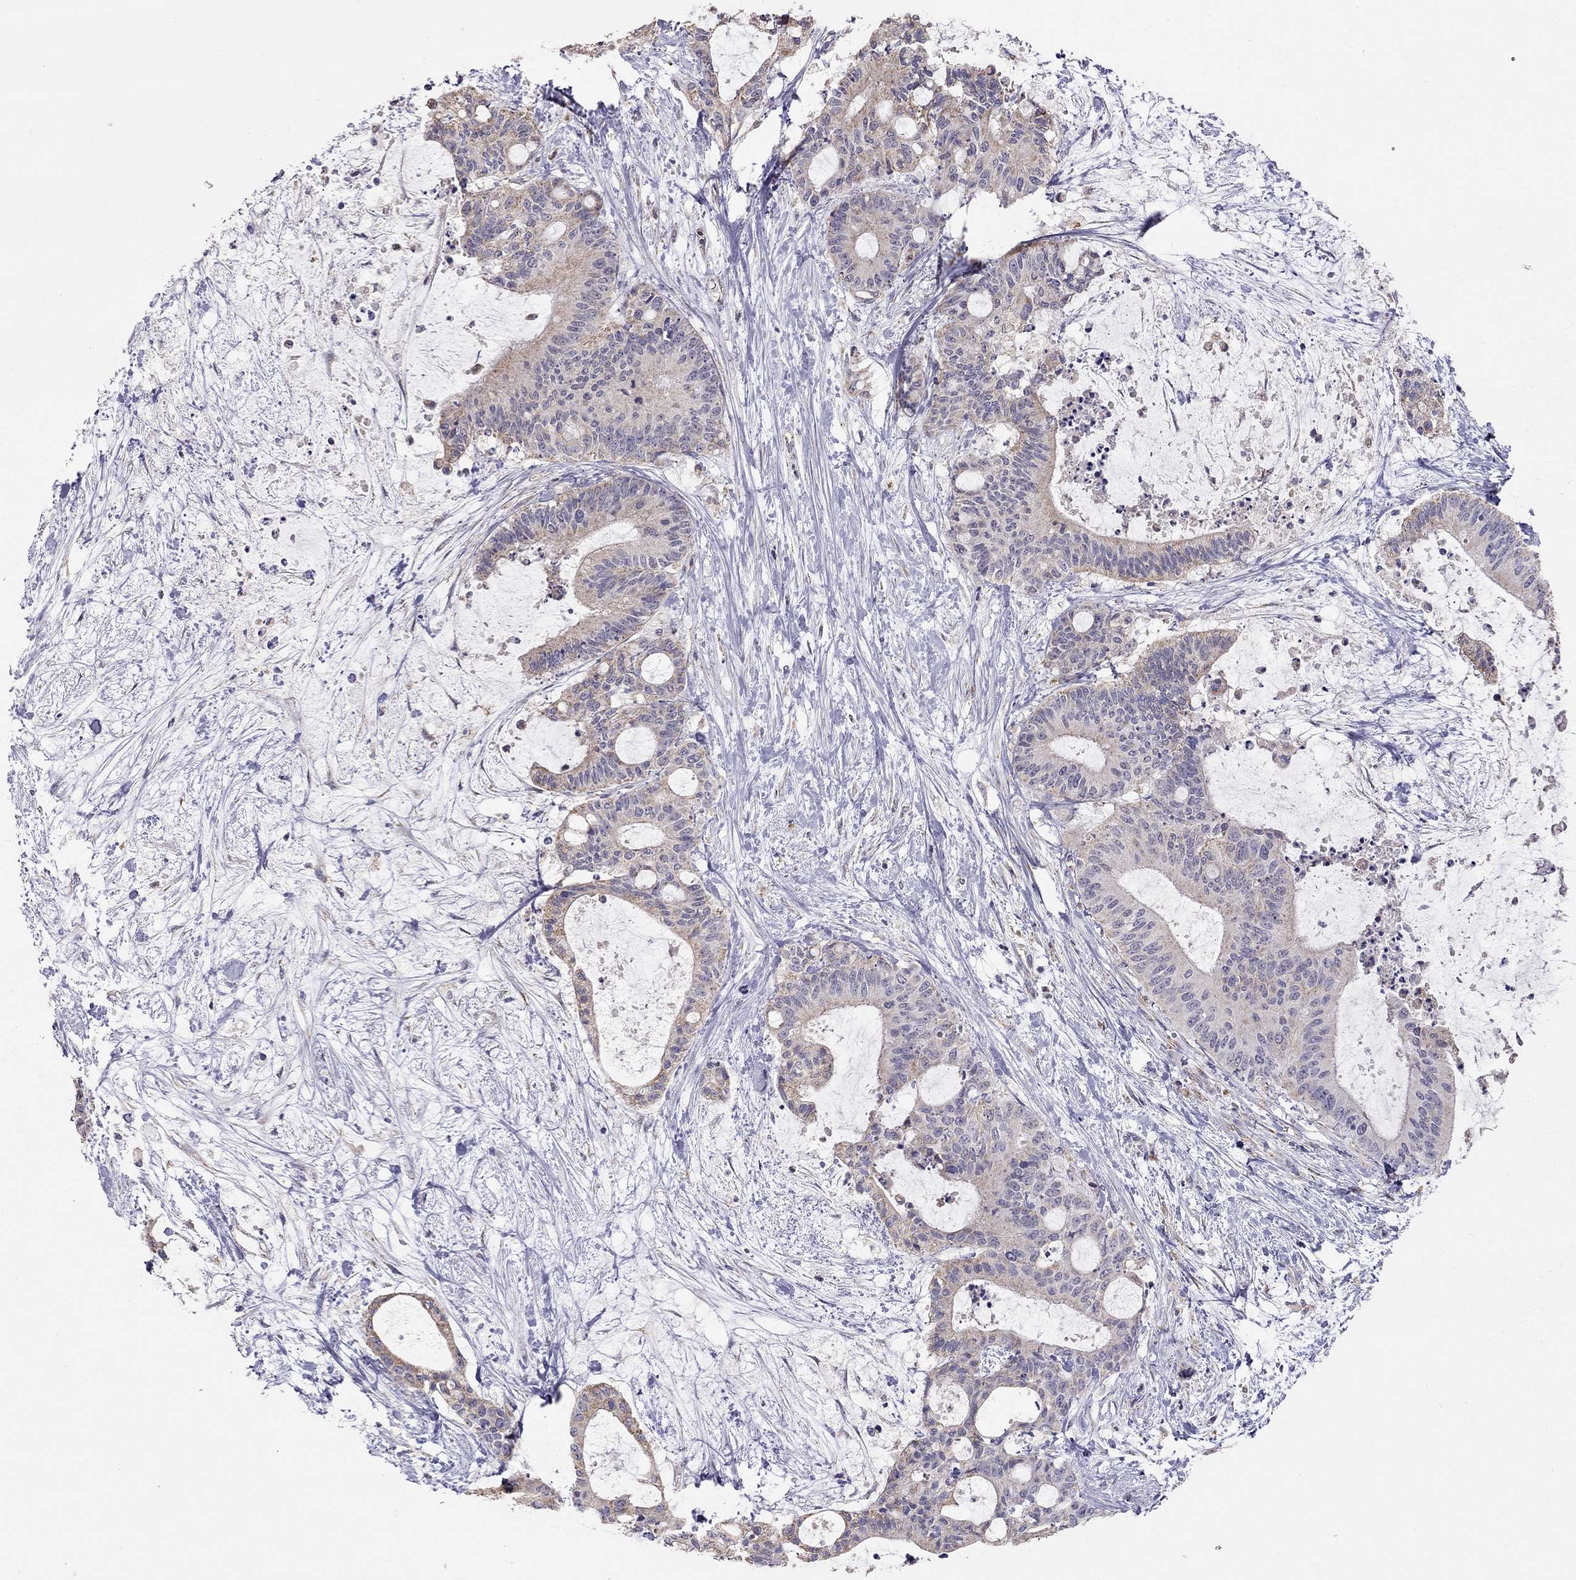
{"staining": {"intensity": "weak", "quantity": ">75%", "location": "cytoplasmic/membranous"}, "tissue": "liver cancer", "cell_type": "Tumor cells", "image_type": "cancer", "snomed": [{"axis": "morphology", "description": "Cholangiocarcinoma"}, {"axis": "topography", "description": "Liver"}], "caption": "Immunohistochemistry (DAB) staining of cholangiocarcinoma (liver) shows weak cytoplasmic/membranous protein expression in approximately >75% of tumor cells.", "gene": "LRIT3", "patient": {"sex": "female", "age": 73}}